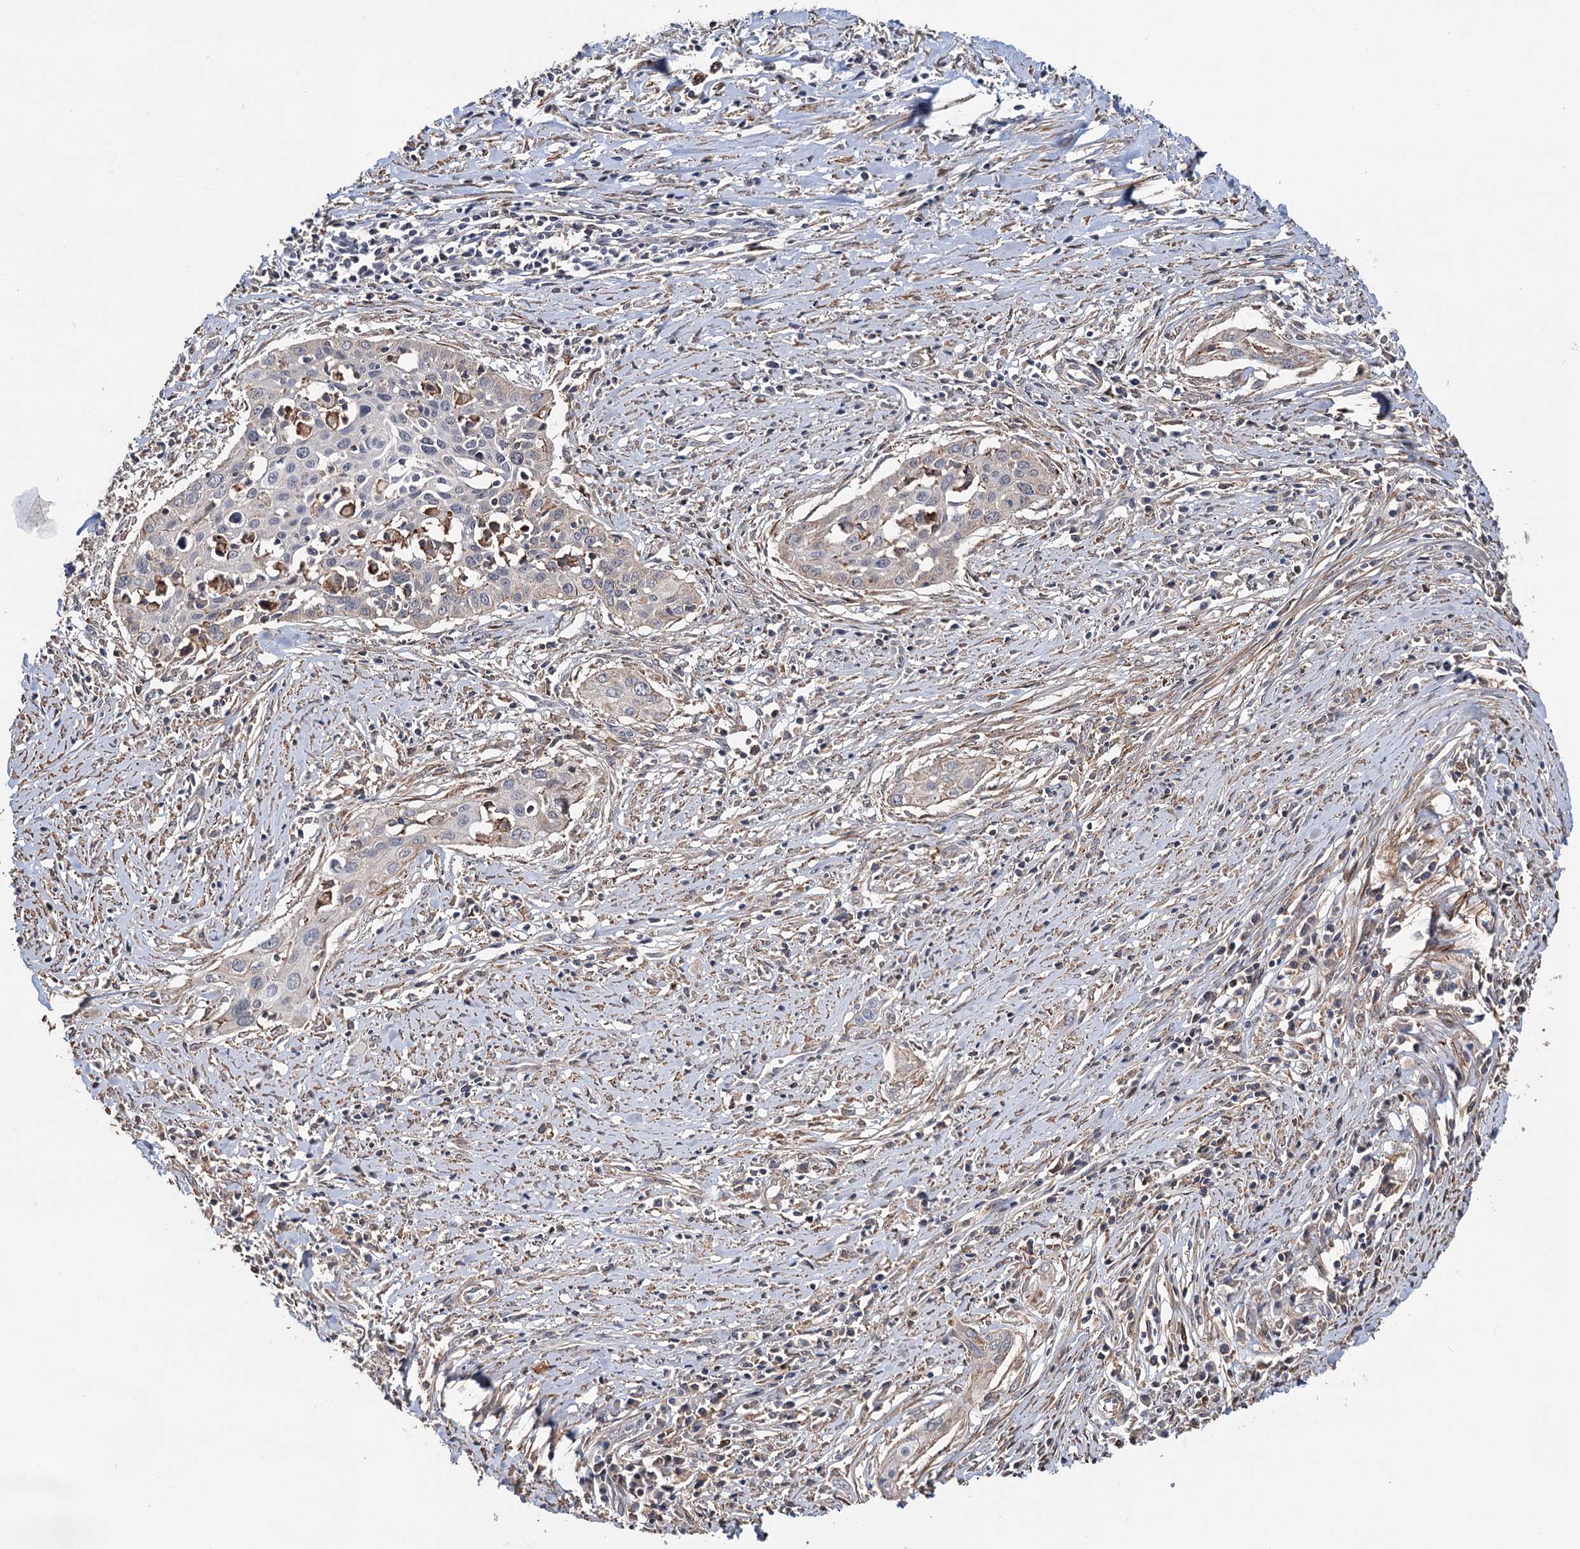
{"staining": {"intensity": "weak", "quantity": "<25%", "location": "cytoplasmic/membranous"}, "tissue": "cervical cancer", "cell_type": "Tumor cells", "image_type": "cancer", "snomed": [{"axis": "morphology", "description": "Squamous cell carcinoma, NOS"}, {"axis": "topography", "description": "Cervix"}], "caption": "DAB (3,3'-diaminobenzidine) immunohistochemical staining of human cervical squamous cell carcinoma demonstrates no significant staining in tumor cells. (DAB immunohistochemistry (IHC), high magnification).", "gene": "GRIP1", "patient": {"sex": "female", "age": 34}}